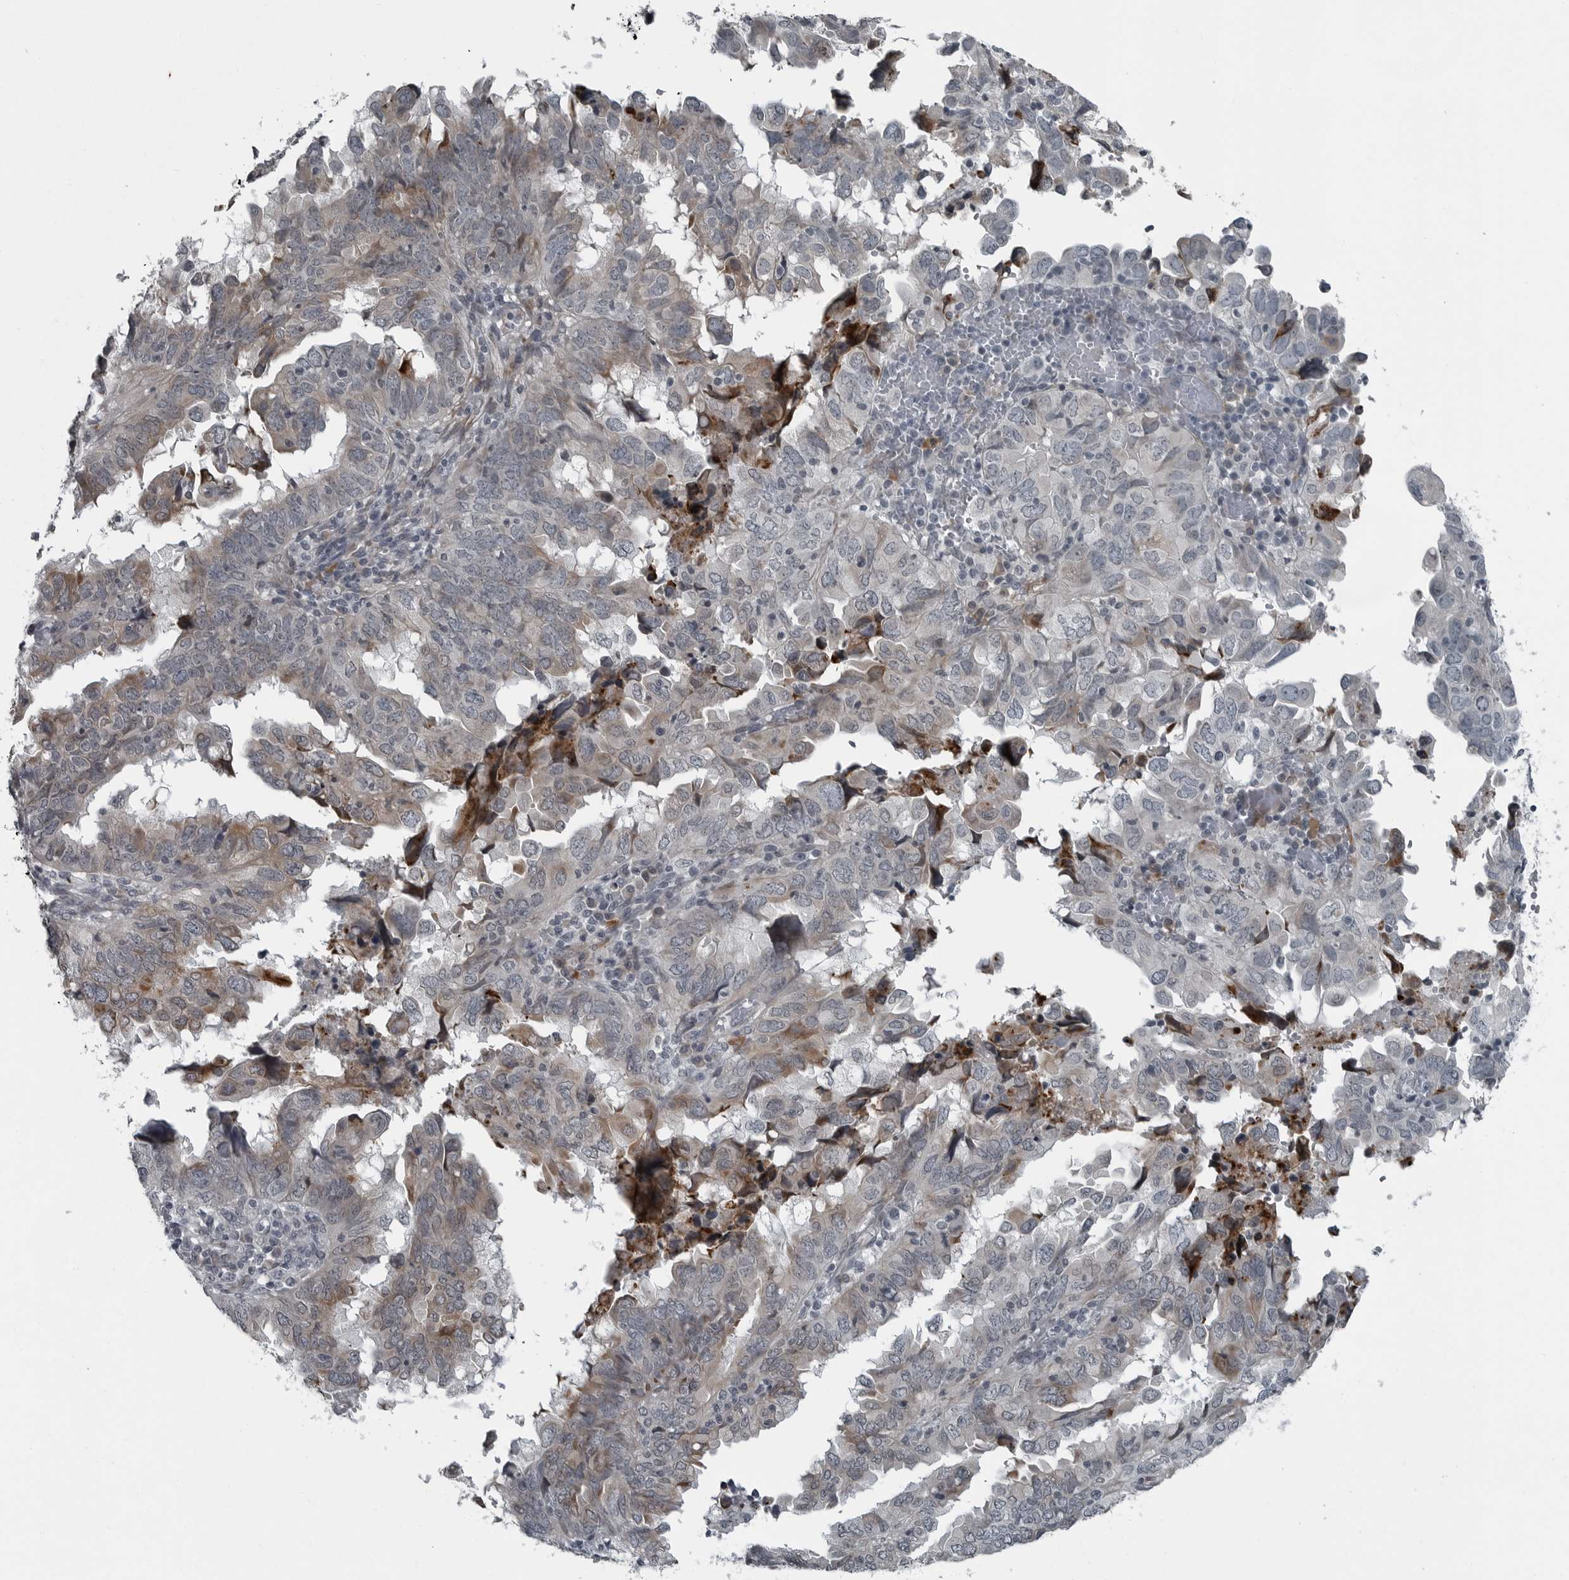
{"staining": {"intensity": "weak", "quantity": "25%-75%", "location": "cytoplasmic/membranous"}, "tissue": "endometrial cancer", "cell_type": "Tumor cells", "image_type": "cancer", "snomed": [{"axis": "morphology", "description": "Adenocarcinoma, NOS"}, {"axis": "topography", "description": "Uterus"}], "caption": "Endometrial cancer stained with a brown dye demonstrates weak cytoplasmic/membranous positive staining in about 25%-75% of tumor cells.", "gene": "DNAAF11", "patient": {"sex": "female", "age": 77}}